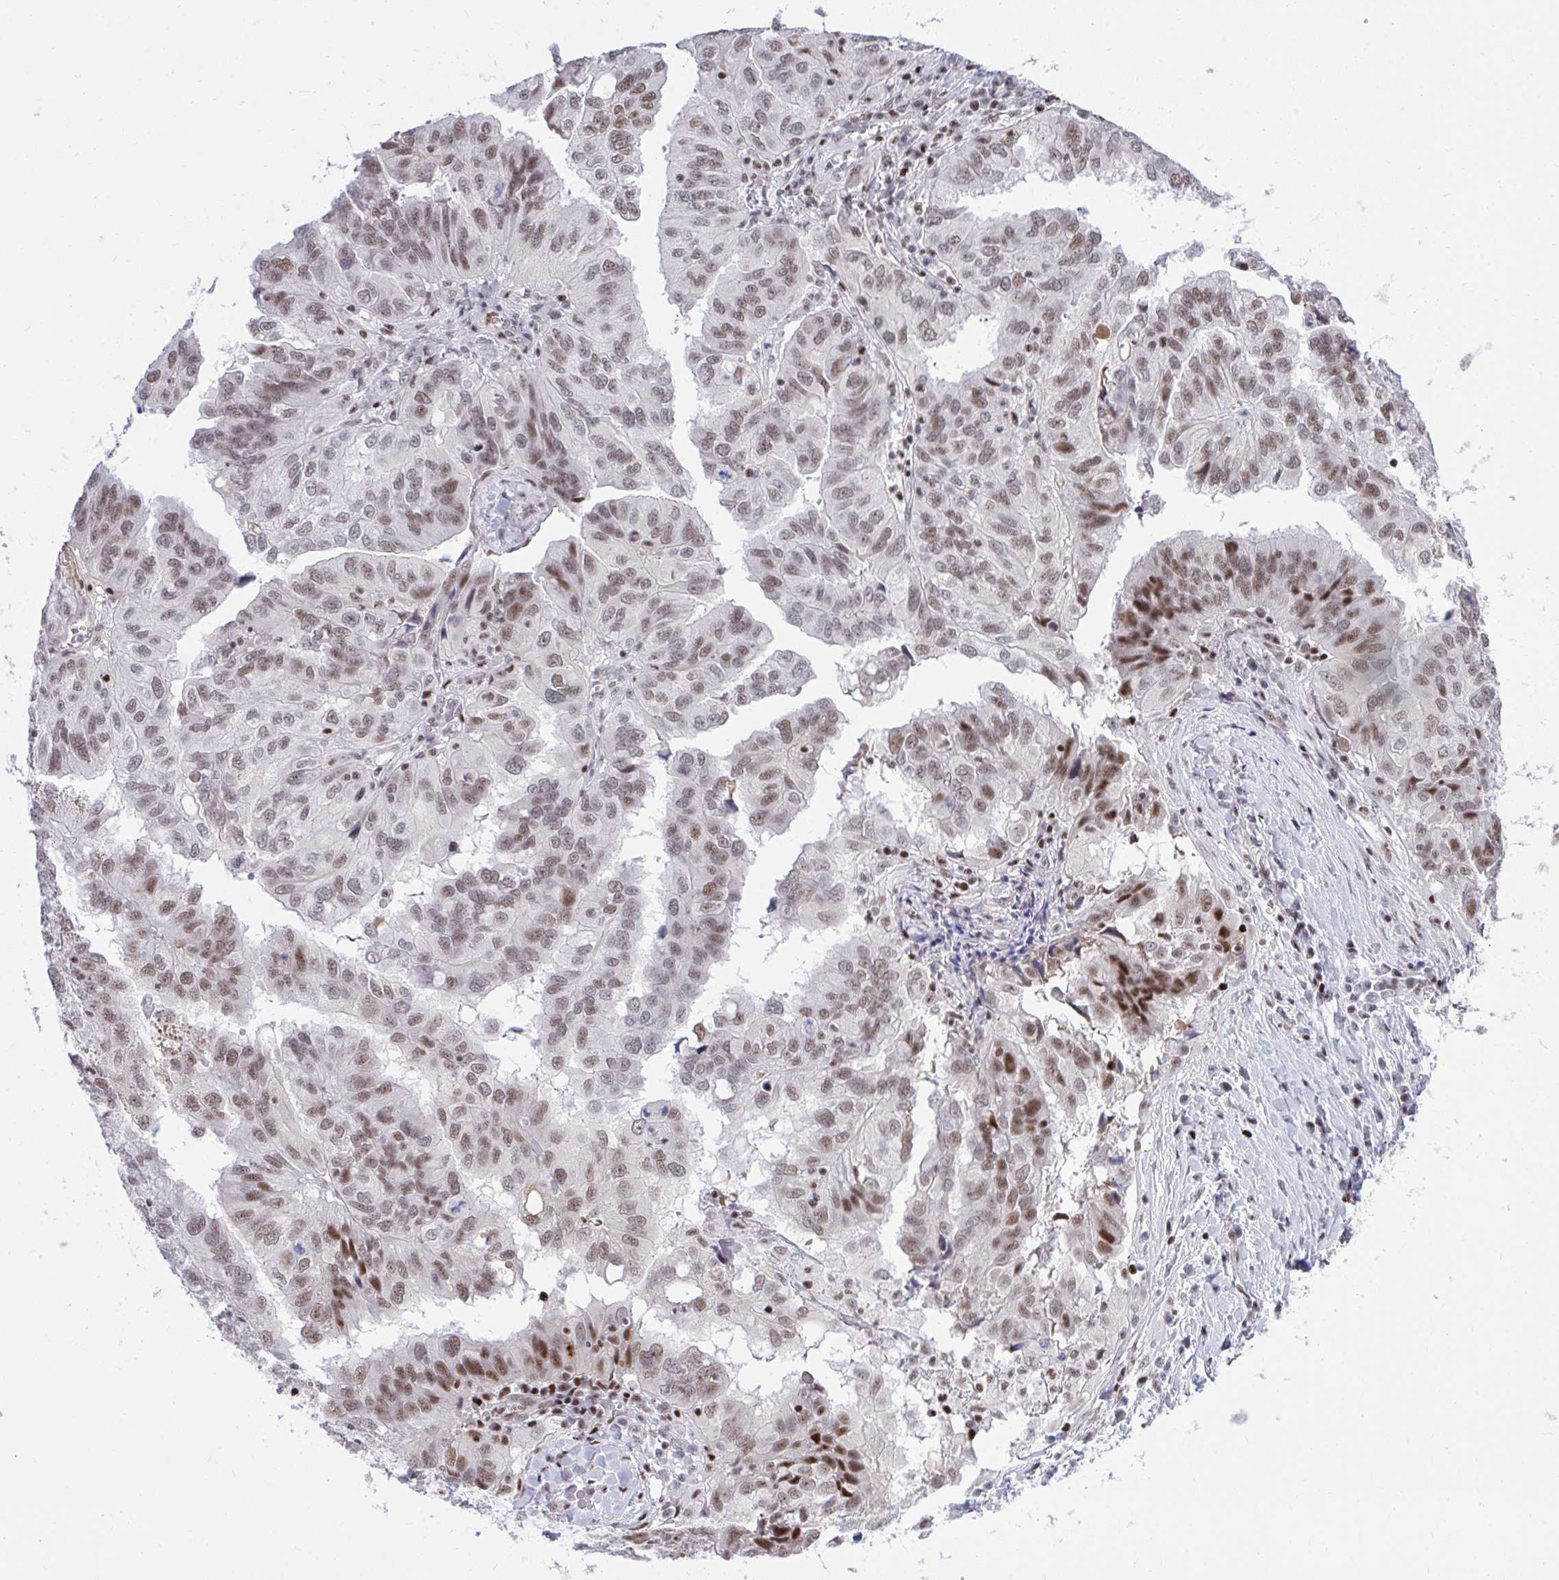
{"staining": {"intensity": "moderate", "quantity": ">75%", "location": "nuclear"}, "tissue": "ovarian cancer", "cell_type": "Tumor cells", "image_type": "cancer", "snomed": [{"axis": "morphology", "description": "Cystadenocarcinoma, serous, NOS"}, {"axis": "topography", "description": "Ovary"}], "caption": "Immunohistochemical staining of ovarian serous cystadenocarcinoma exhibits medium levels of moderate nuclear protein staining in approximately >75% of tumor cells. (DAB (3,3'-diaminobenzidine) = brown stain, brightfield microscopy at high magnification).", "gene": "C14orf39", "patient": {"sex": "female", "age": 79}}